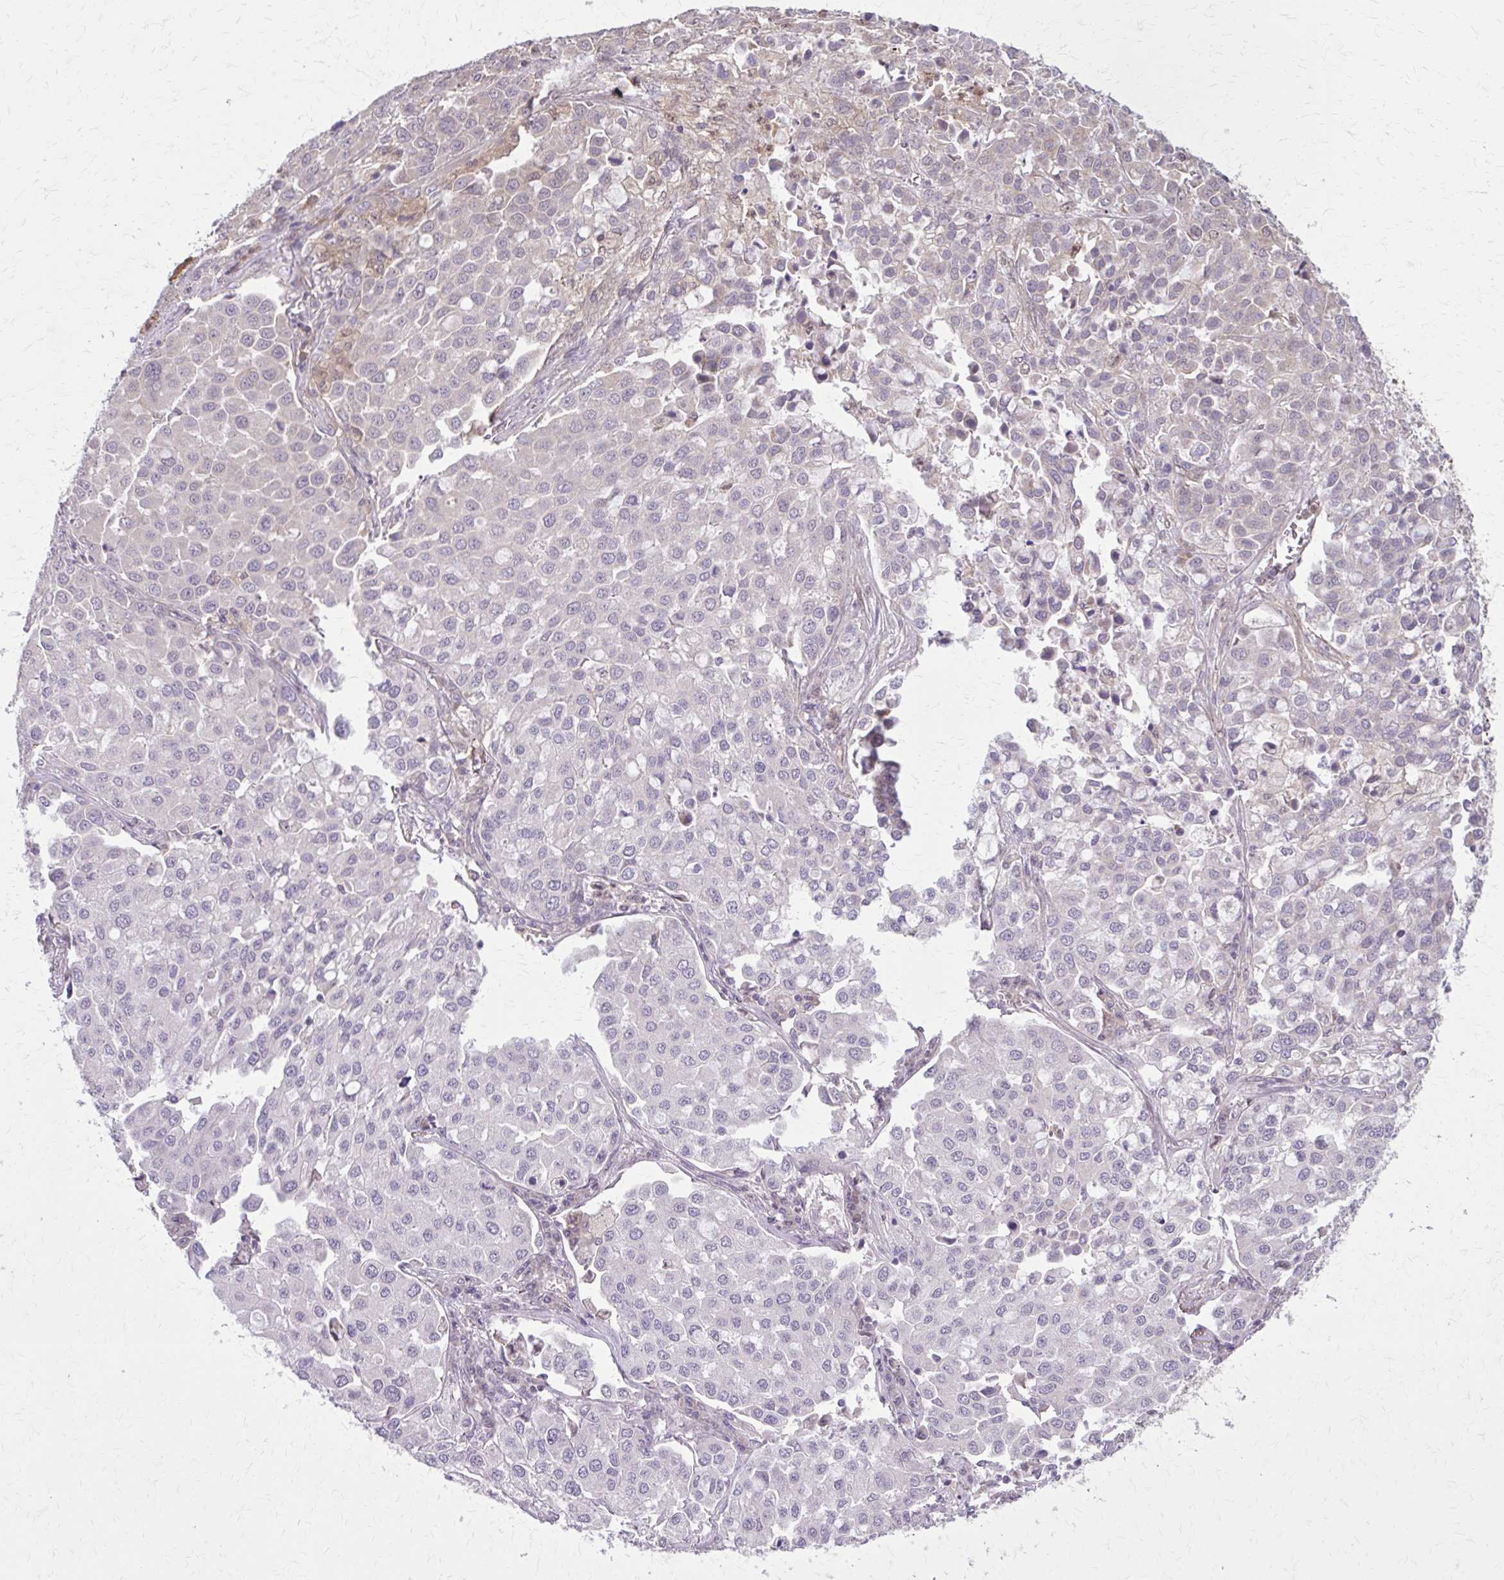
{"staining": {"intensity": "negative", "quantity": "none", "location": "none"}, "tissue": "lung cancer", "cell_type": "Tumor cells", "image_type": "cancer", "snomed": [{"axis": "morphology", "description": "Adenocarcinoma, NOS"}, {"axis": "morphology", "description": "Adenocarcinoma, metastatic, NOS"}, {"axis": "topography", "description": "Lymph node"}, {"axis": "topography", "description": "Lung"}], "caption": "This histopathology image is of adenocarcinoma (lung) stained with immunohistochemistry (IHC) to label a protein in brown with the nuclei are counter-stained blue. There is no expression in tumor cells.", "gene": "NRBF2", "patient": {"sex": "female", "age": 65}}